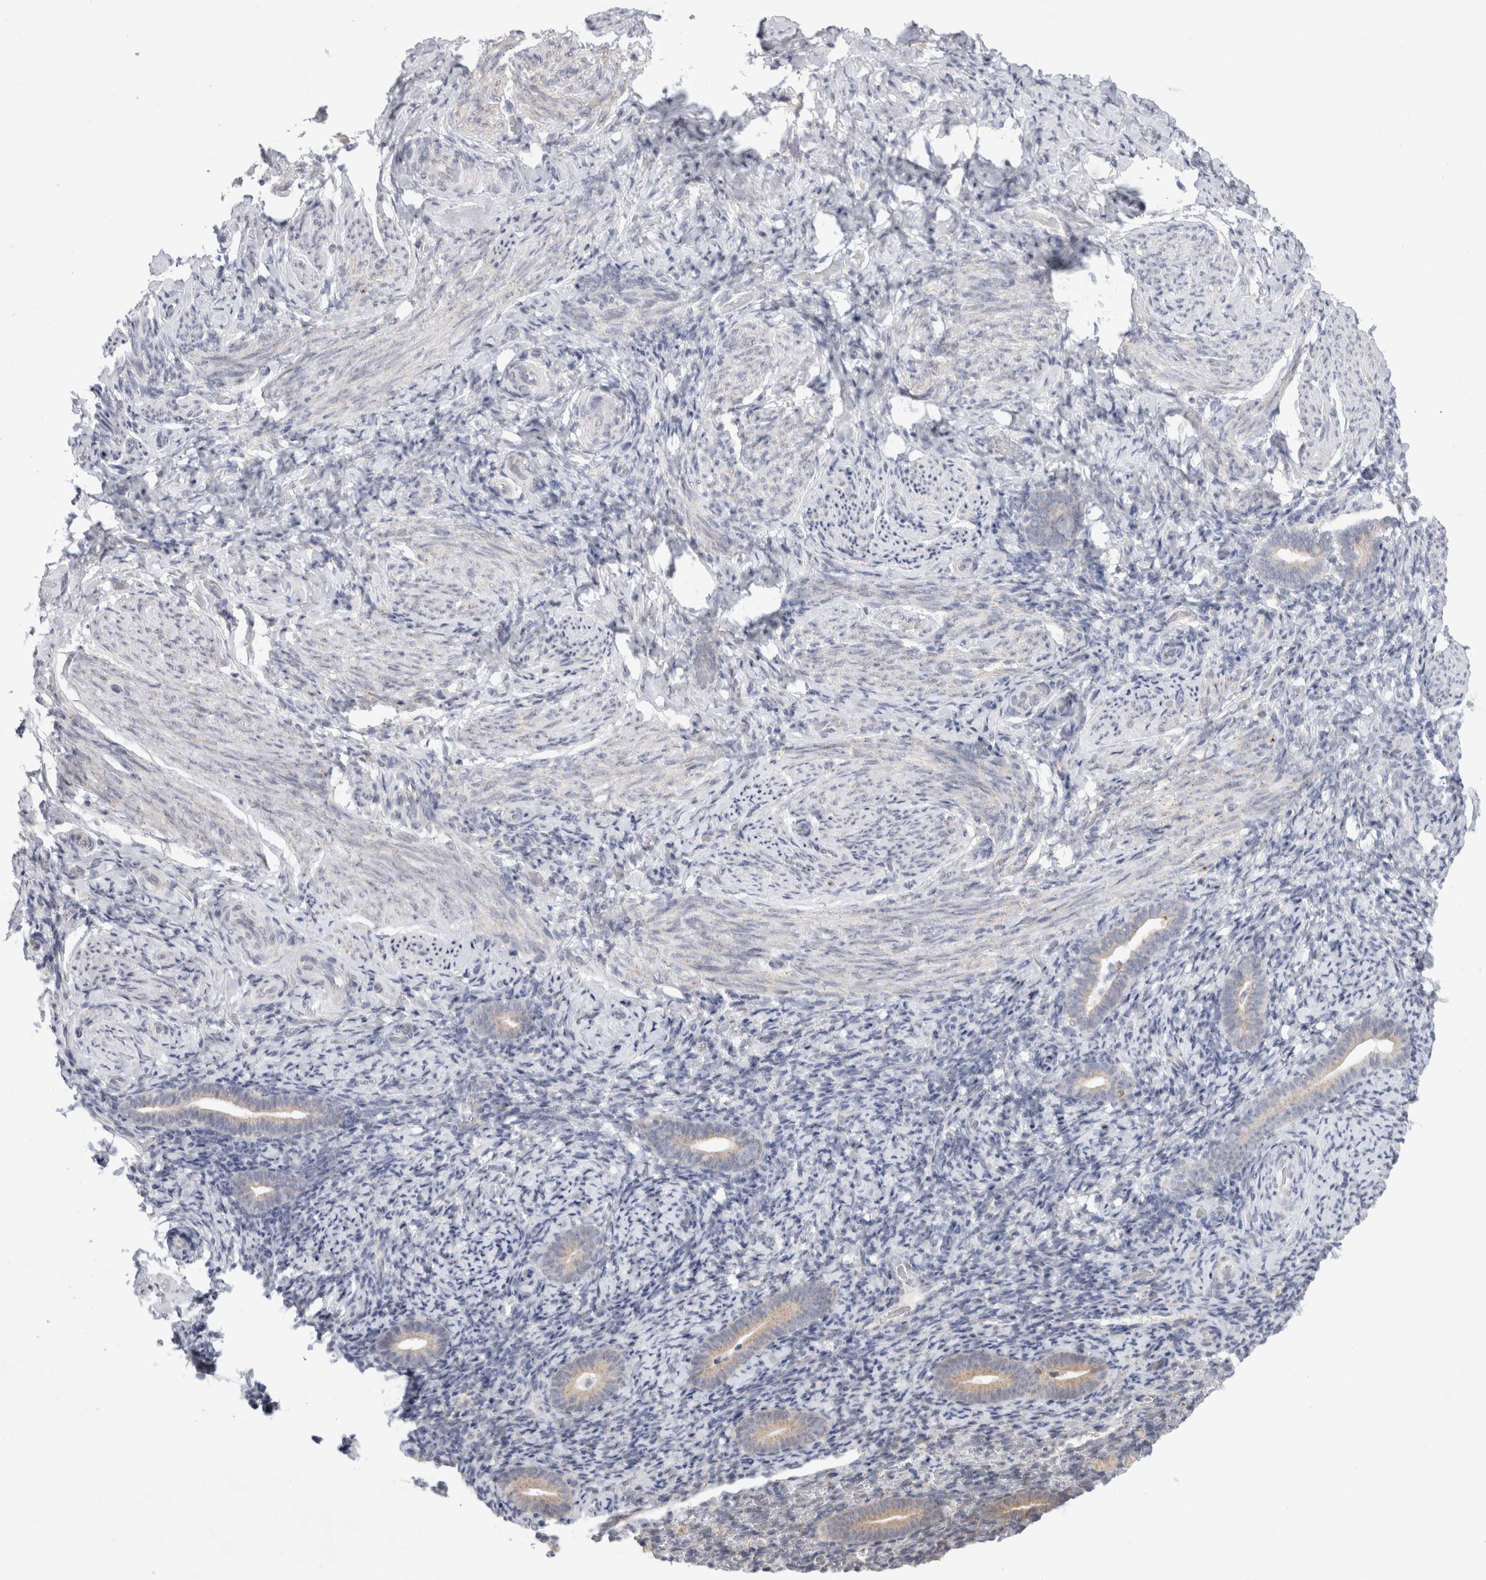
{"staining": {"intensity": "negative", "quantity": "none", "location": "none"}, "tissue": "endometrium", "cell_type": "Cells in endometrial stroma", "image_type": "normal", "snomed": [{"axis": "morphology", "description": "Normal tissue, NOS"}, {"axis": "topography", "description": "Endometrium"}], "caption": "The micrograph reveals no significant staining in cells in endometrial stroma of endometrium. (DAB immunohistochemistry (IHC) visualized using brightfield microscopy, high magnification).", "gene": "TRMT1L", "patient": {"sex": "female", "age": 51}}